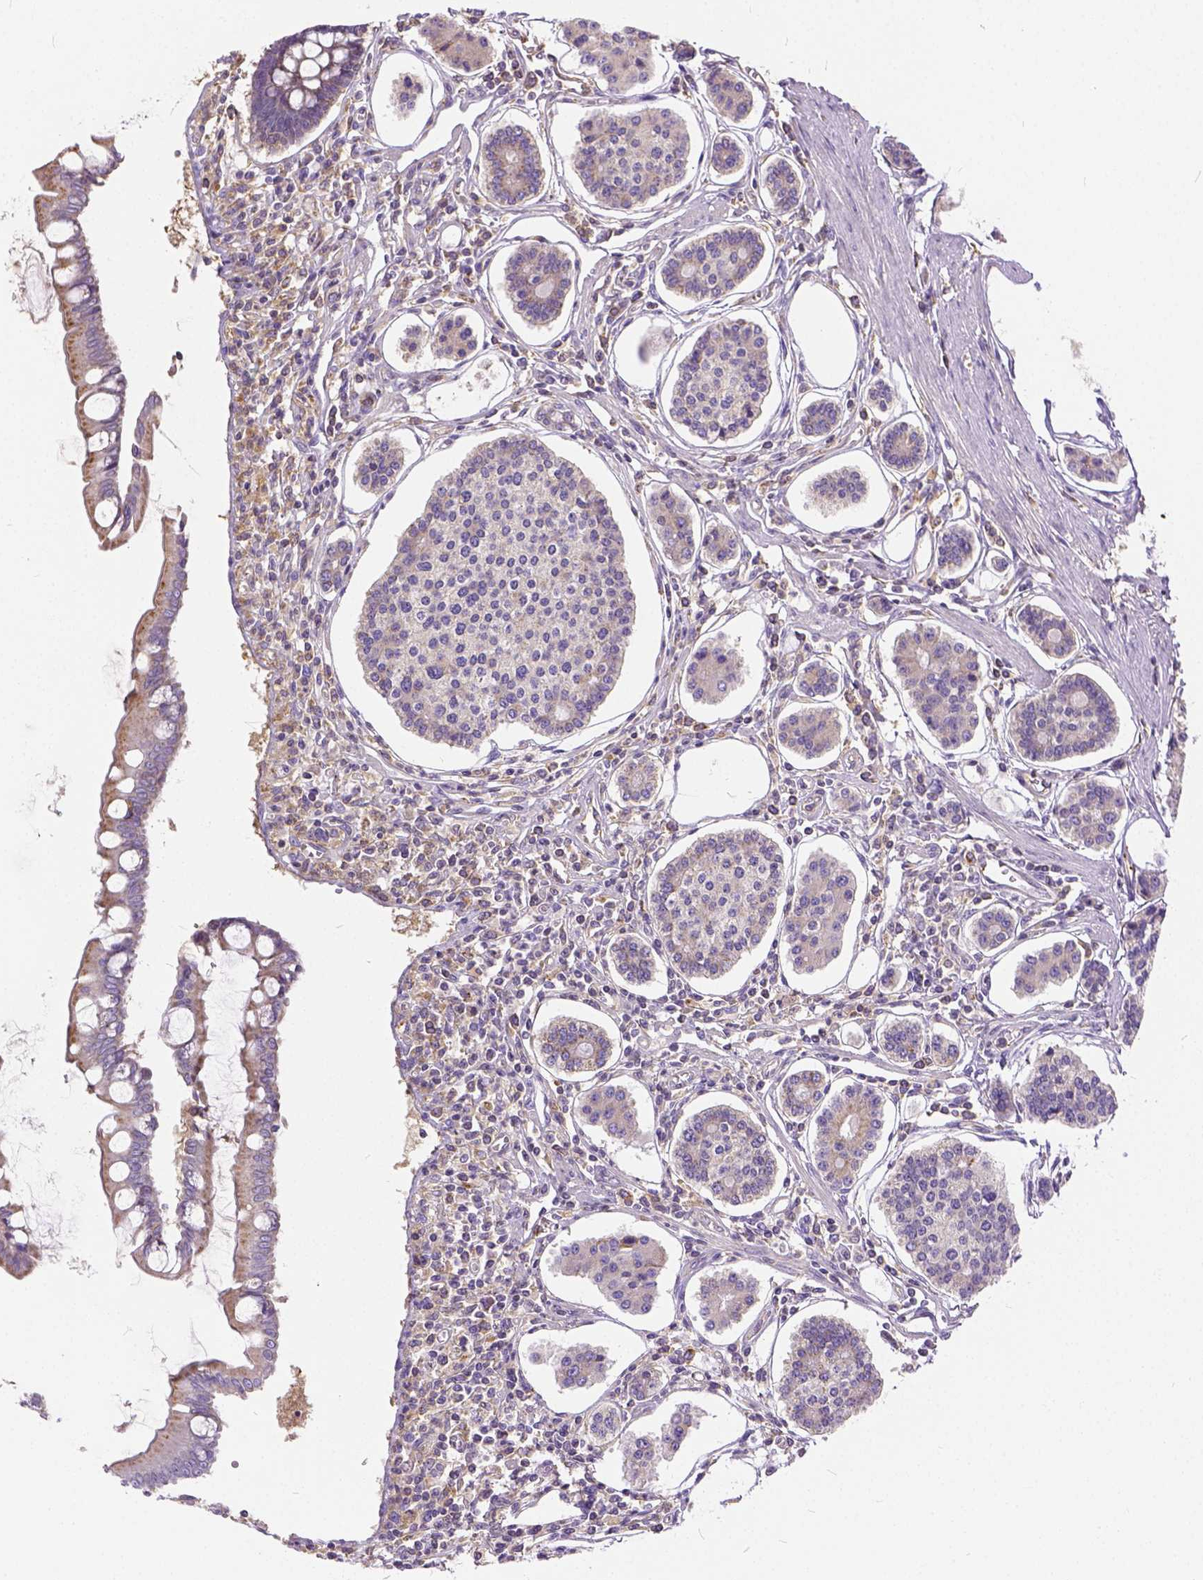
{"staining": {"intensity": "negative", "quantity": "none", "location": "none"}, "tissue": "carcinoid", "cell_type": "Tumor cells", "image_type": "cancer", "snomed": [{"axis": "morphology", "description": "Carcinoid, malignant, NOS"}, {"axis": "topography", "description": "Small intestine"}], "caption": "IHC micrograph of carcinoid stained for a protein (brown), which exhibits no expression in tumor cells.", "gene": "CADM4", "patient": {"sex": "female", "age": 65}}